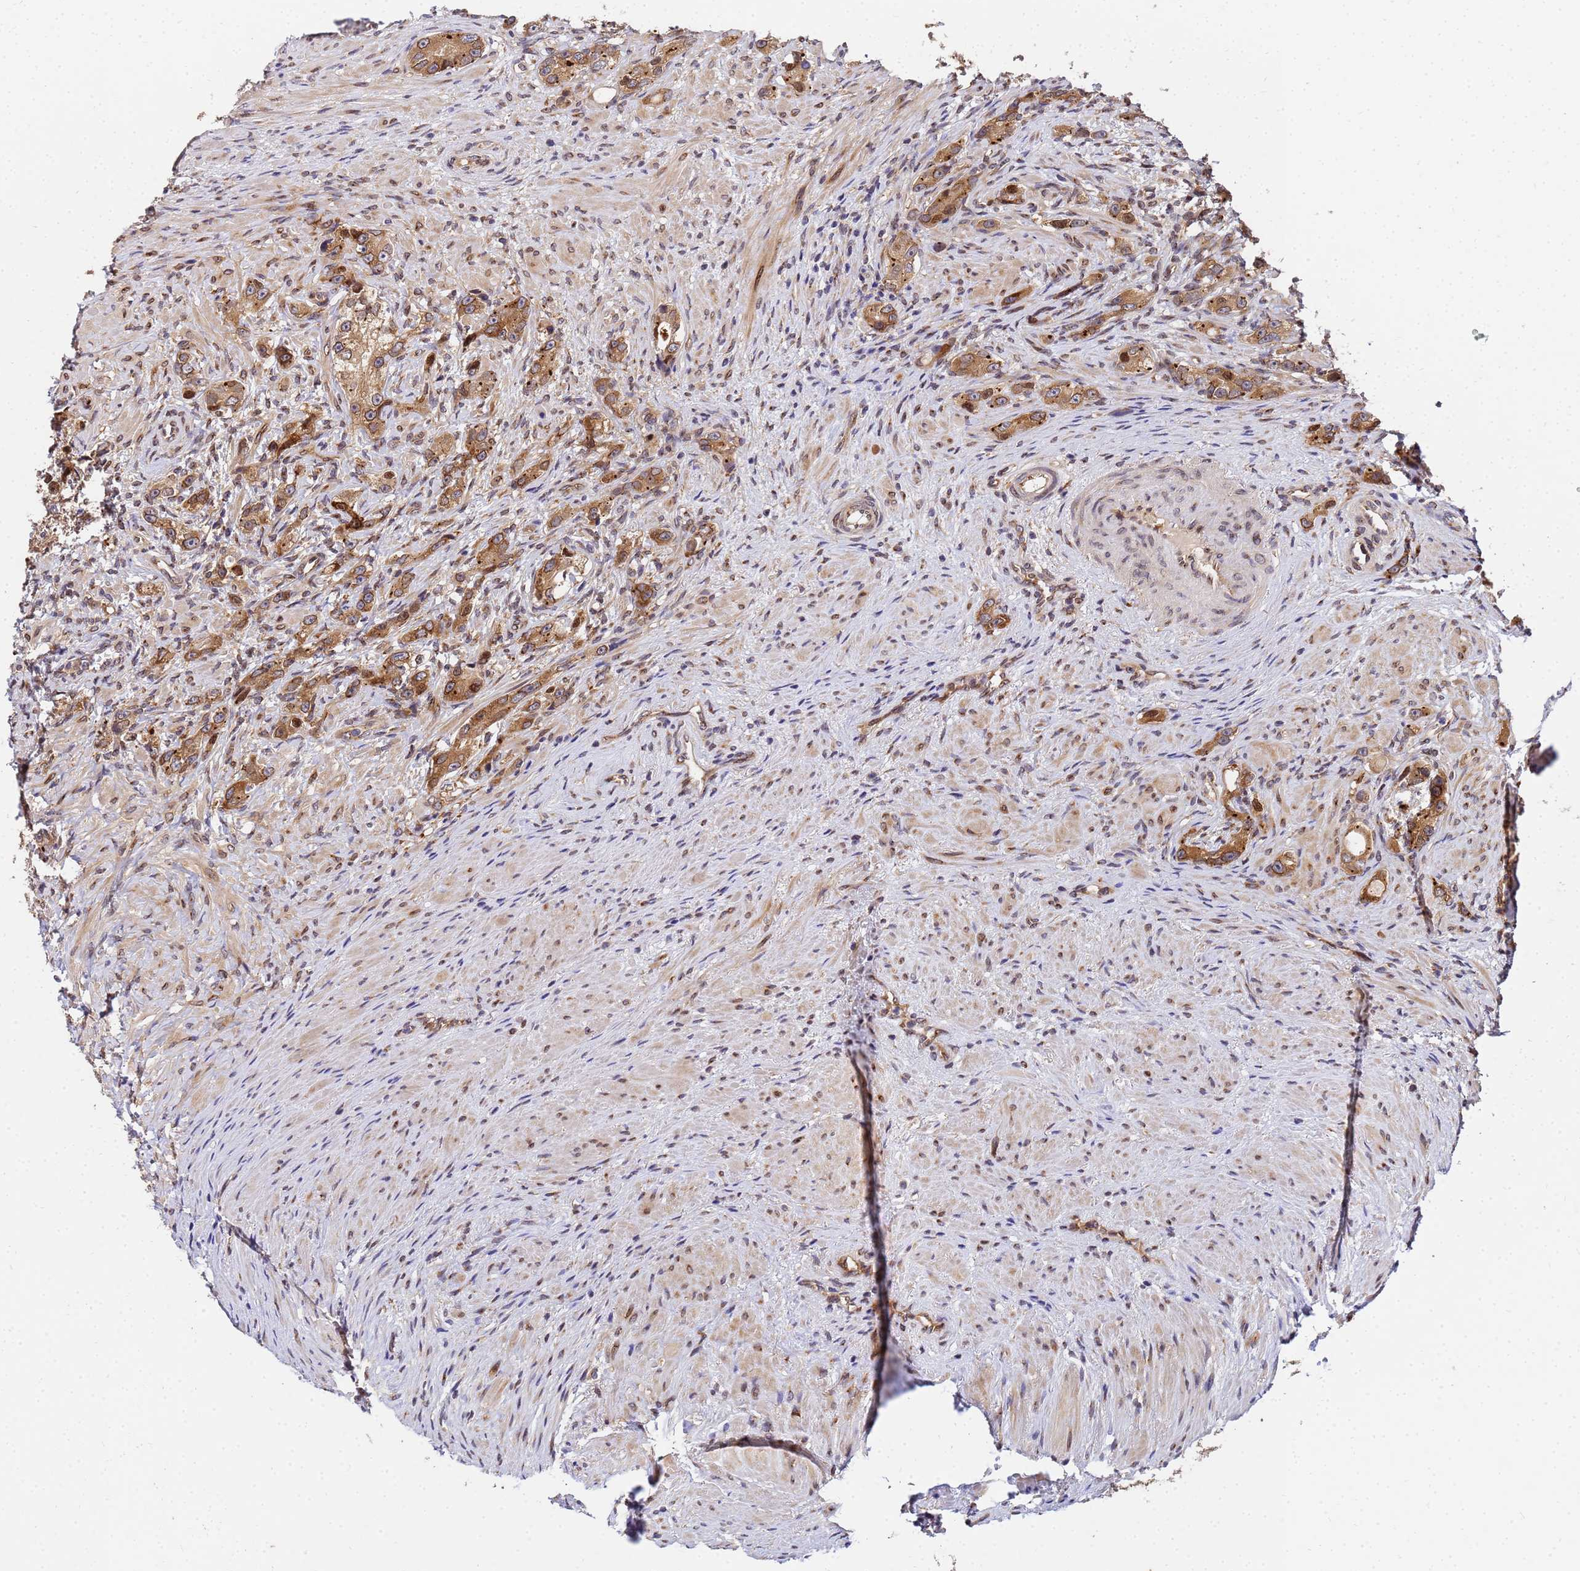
{"staining": {"intensity": "moderate", "quantity": ">75%", "location": "cytoplasmic/membranous"}, "tissue": "prostate cancer", "cell_type": "Tumor cells", "image_type": "cancer", "snomed": [{"axis": "morphology", "description": "Adenocarcinoma, High grade"}, {"axis": "topography", "description": "Prostate"}], "caption": "This is an image of immunohistochemistry staining of prostate high-grade adenocarcinoma, which shows moderate positivity in the cytoplasmic/membranous of tumor cells.", "gene": "UNC93B1", "patient": {"sex": "male", "age": 63}}